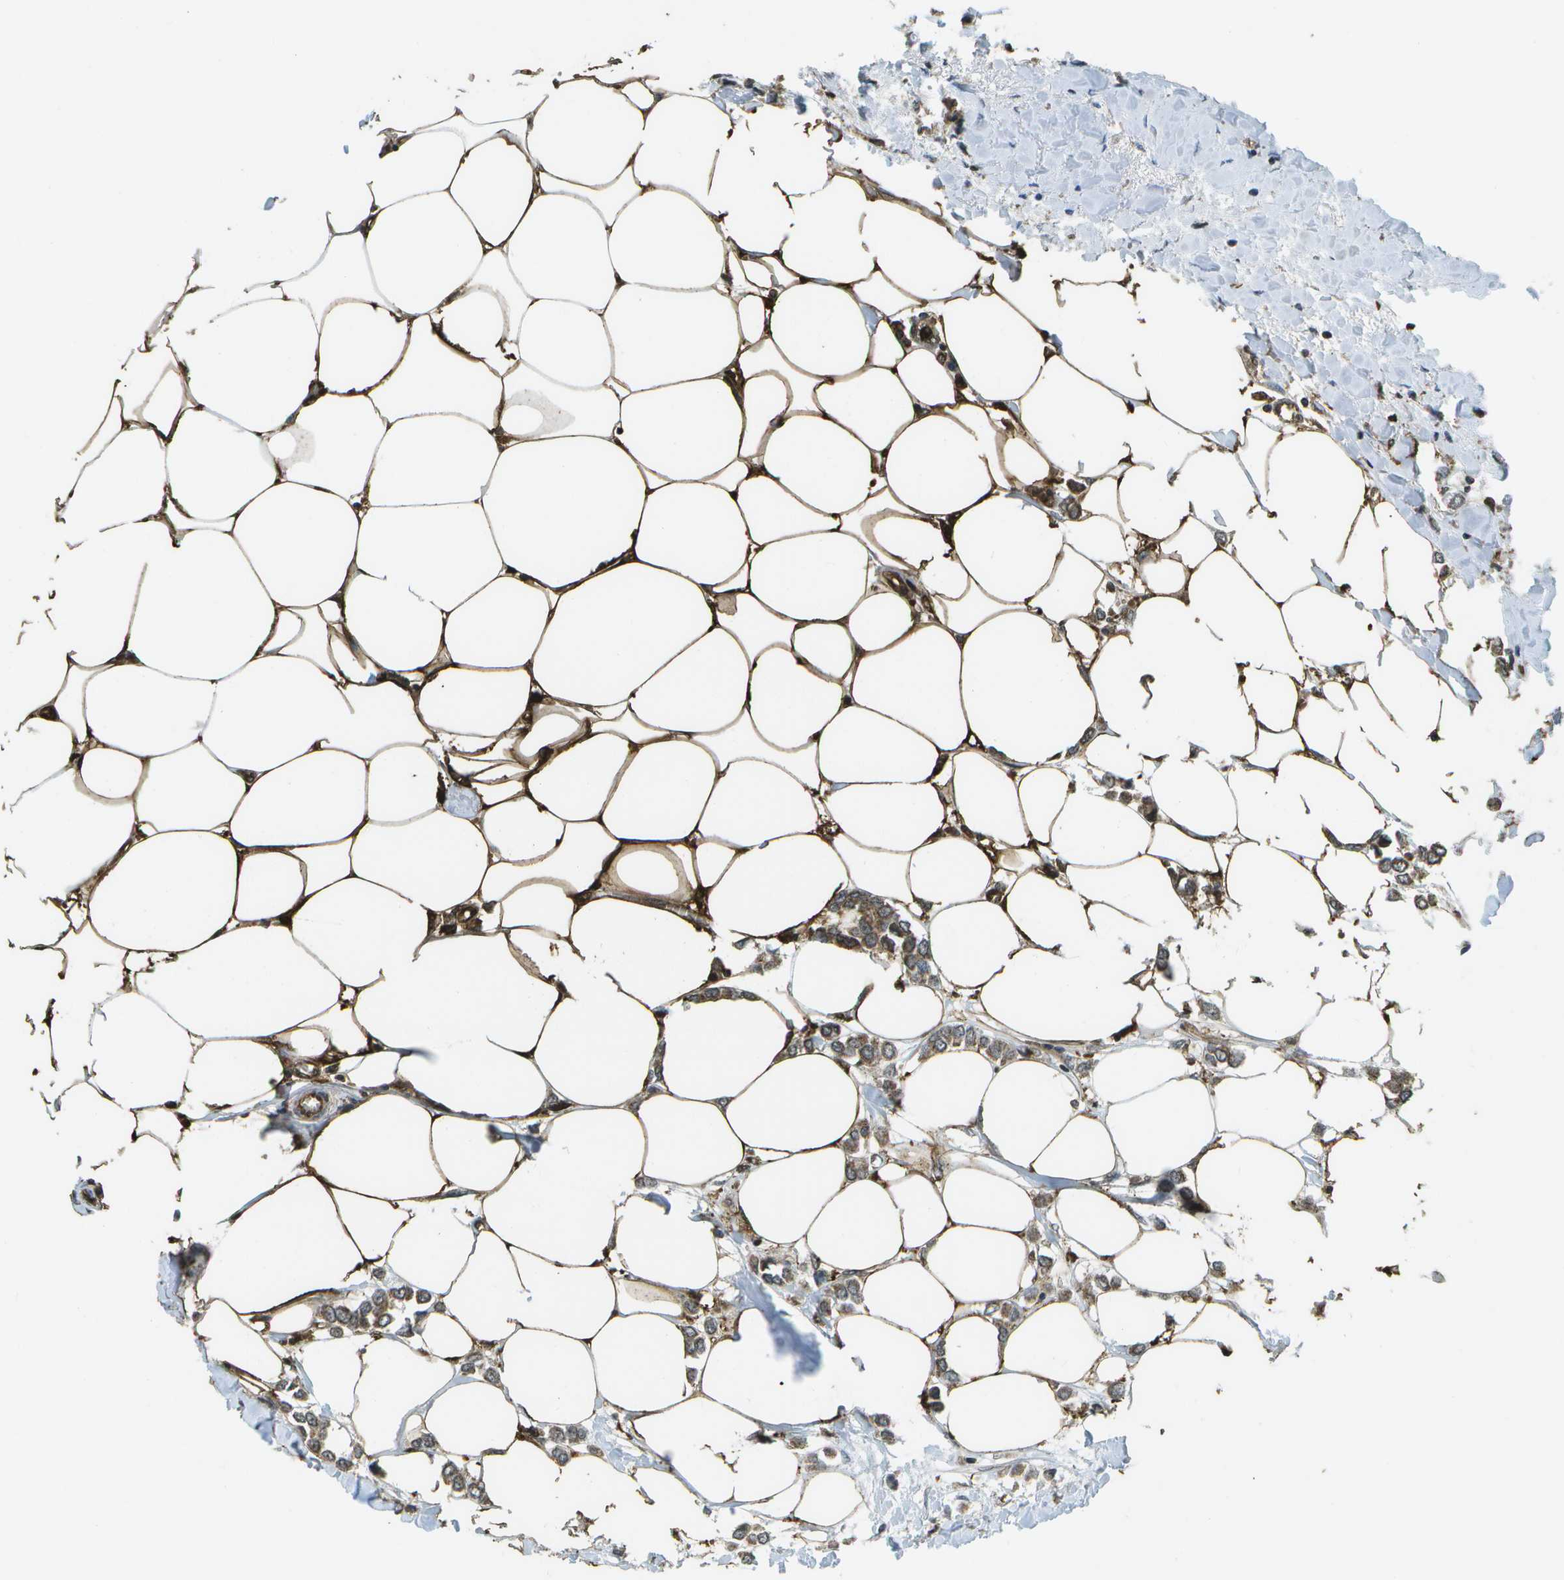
{"staining": {"intensity": "weak", "quantity": ">75%", "location": "cytoplasmic/membranous"}, "tissue": "breast cancer", "cell_type": "Tumor cells", "image_type": "cancer", "snomed": [{"axis": "morphology", "description": "Lobular carcinoma"}, {"axis": "topography", "description": "Breast"}], "caption": "A brown stain labels weak cytoplasmic/membranous staining of a protein in breast cancer (lobular carcinoma) tumor cells. The staining was performed using DAB, with brown indicating positive protein expression. Nuclei are stained blue with hematoxylin.", "gene": "CACHD1", "patient": {"sex": "female", "age": 51}}